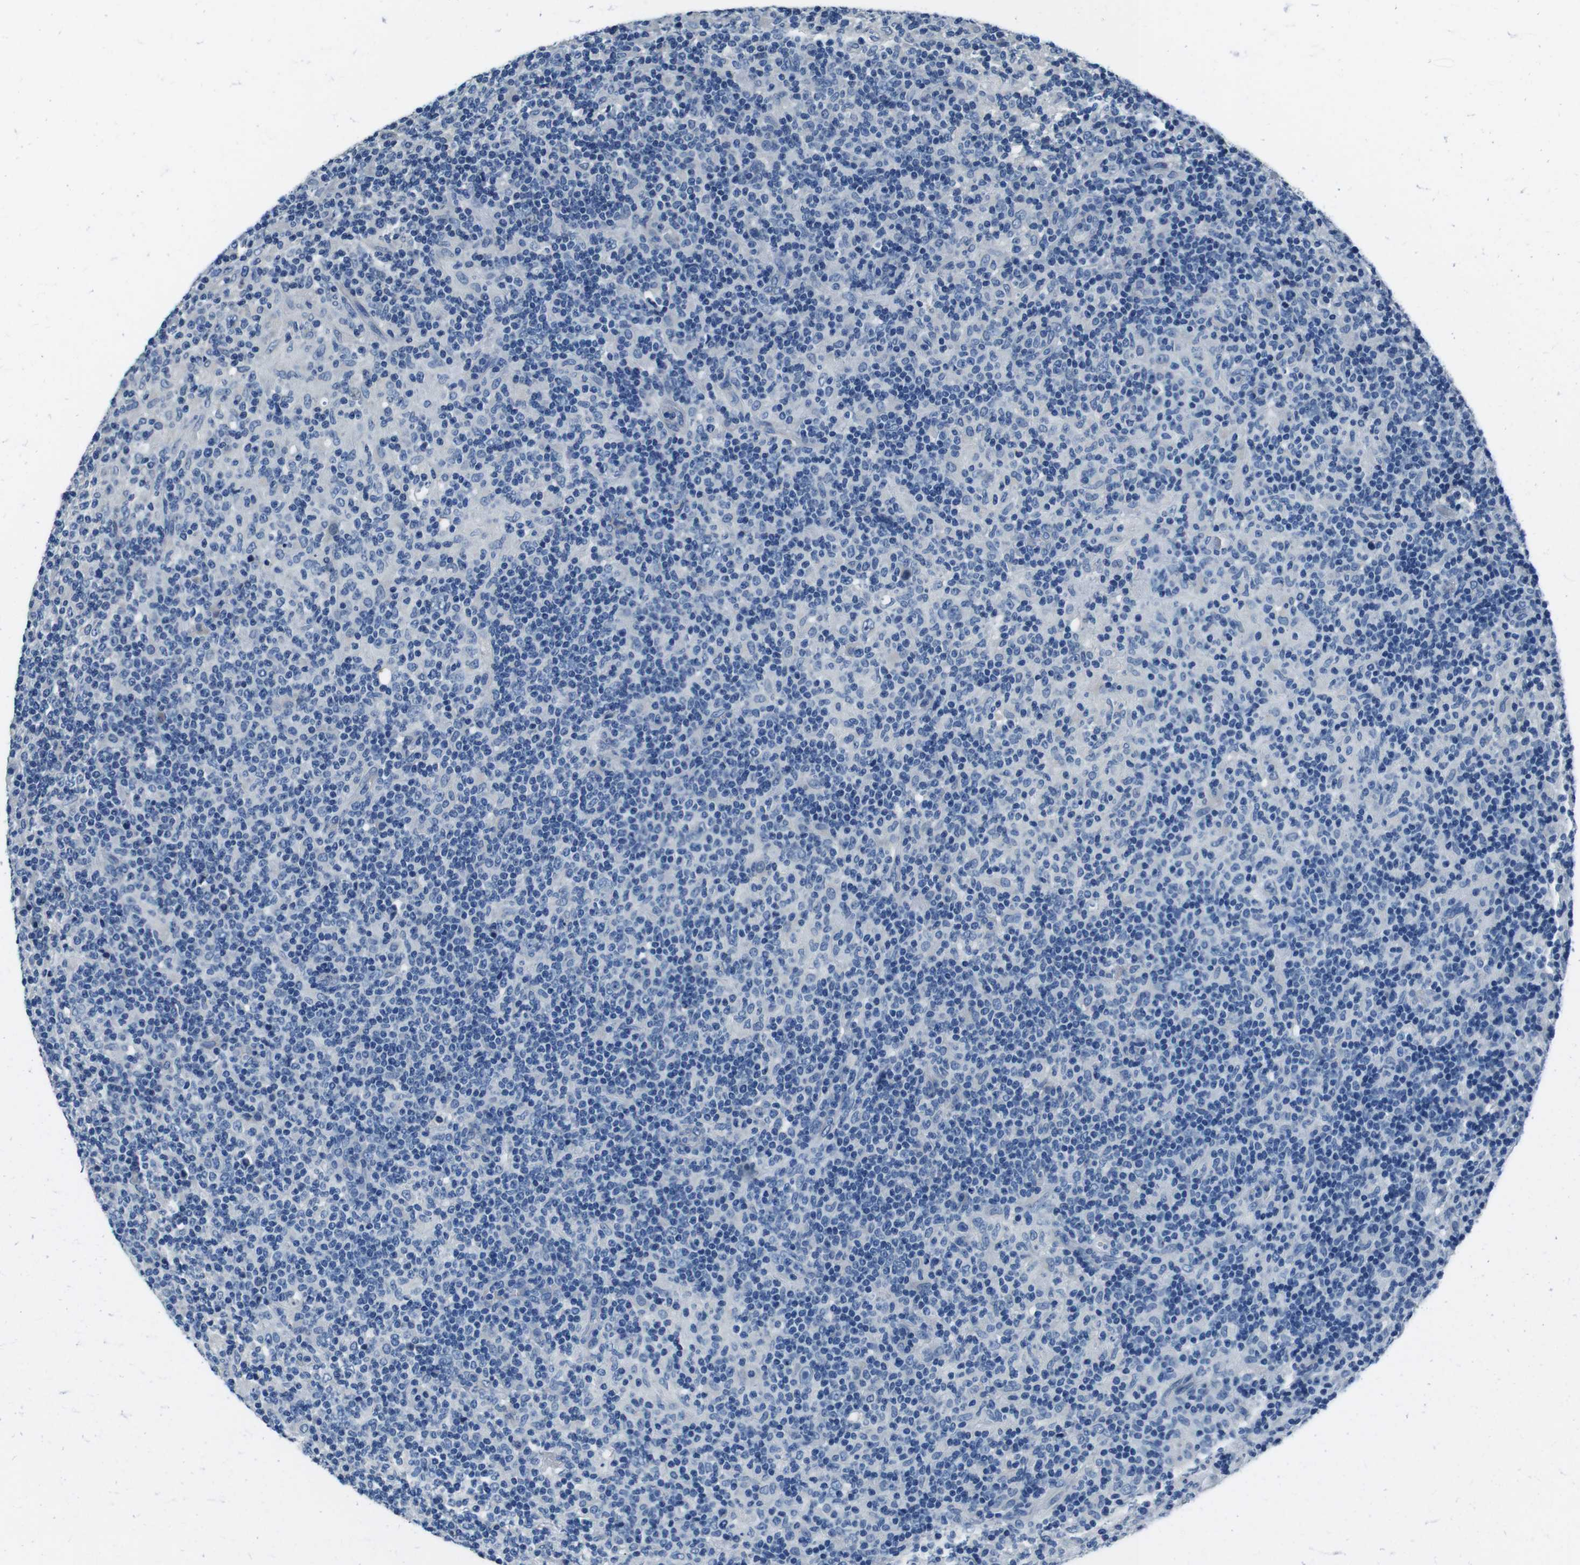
{"staining": {"intensity": "negative", "quantity": "none", "location": "none"}, "tissue": "lymphoma", "cell_type": "Tumor cells", "image_type": "cancer", "snomed": [{"axis": "morphology", "description": "Hodgkin's disease, NOS"}, {"axis": "topography", "description": "Lymph node"}], "caption": "Immunohistochemistry (IHC) of Hodgkin's disease exhibits no staining in tumor cells.", "gene": "CASQ1", "patient": {"sex": "male", "age": 70}}